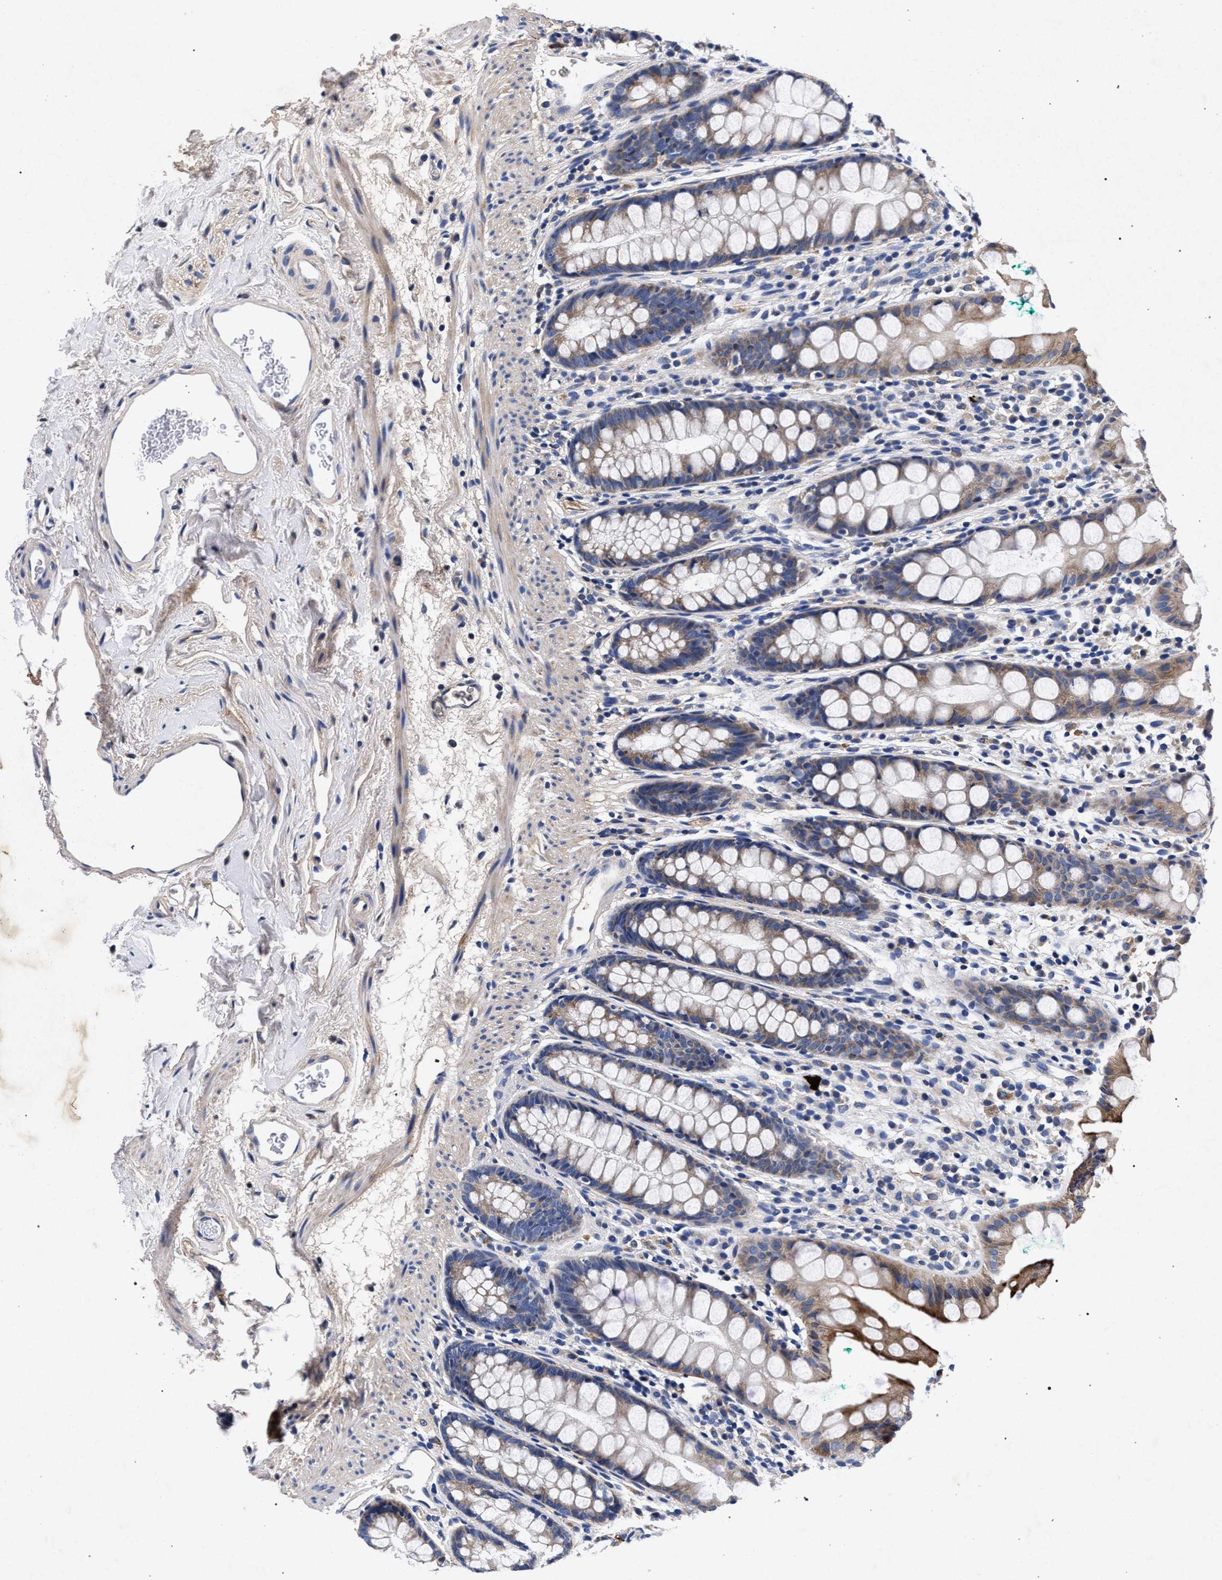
{"staining": {"intensity": "moderate", "quantity": ">75%", "location": "cytoplasmic/membranous"}, "tissue": "rectum", "cell_type": "Glandular cells", "image_type": "normal", "snomed": [{"axis": "morphology", "description": "Normal tissue, NOS"}, {"axis": "topography", "description": "Rectum"}], "caption": "A micrograph of human rectum stained for a protein demonstrates moderate cytoplasmic/membranous brown staining in glandular cells.", "gene": "HSD17B14", "patient": {"sex": "female", "age": 65}}